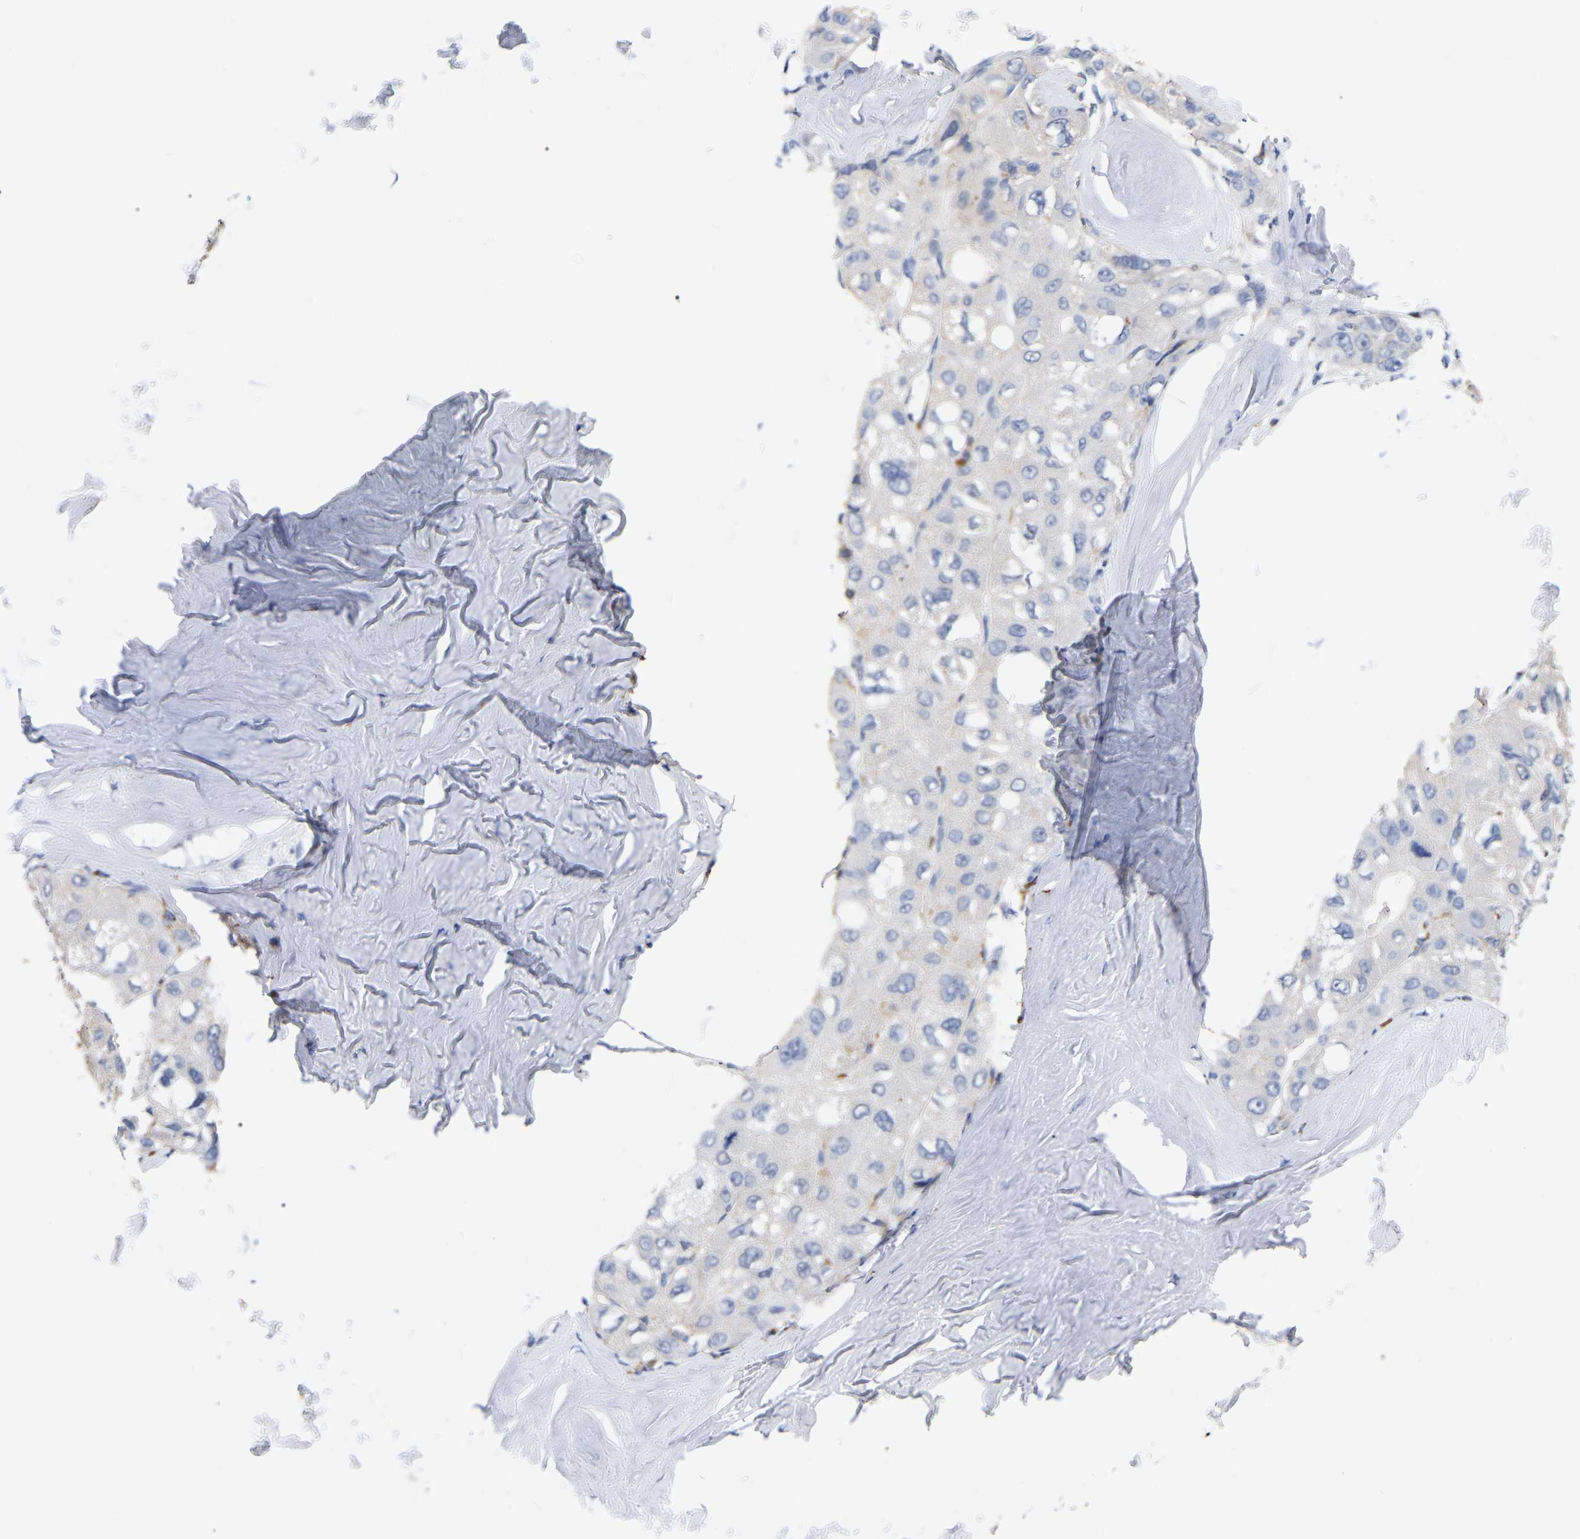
{"staining": {"intensity": "negative", "quantity": "none", "location": "none"}, "tissue": "liver cancer", "cell_type": "Tumor cells", "image_type": "cancer", "snomed": [{"axis": "morphology", "description": "Carcinoma, Hepatocellular, NOS"}, {"axis": "topography", "description": "Liver"}], "caption": "High magnification brightfield microscopy of liver cancer (hepatocellular carcinoma) stained with DAB (3,3'-diaminobenzidine) (brown) and counterstained with hematoxylin (blue): tumor cells show no significant staining. (Immunohistochemistry (ihc), brightfield microscopy, high magnification).", "gene": "PTPN7", "patient": {"sex": "male", "age": 80}}